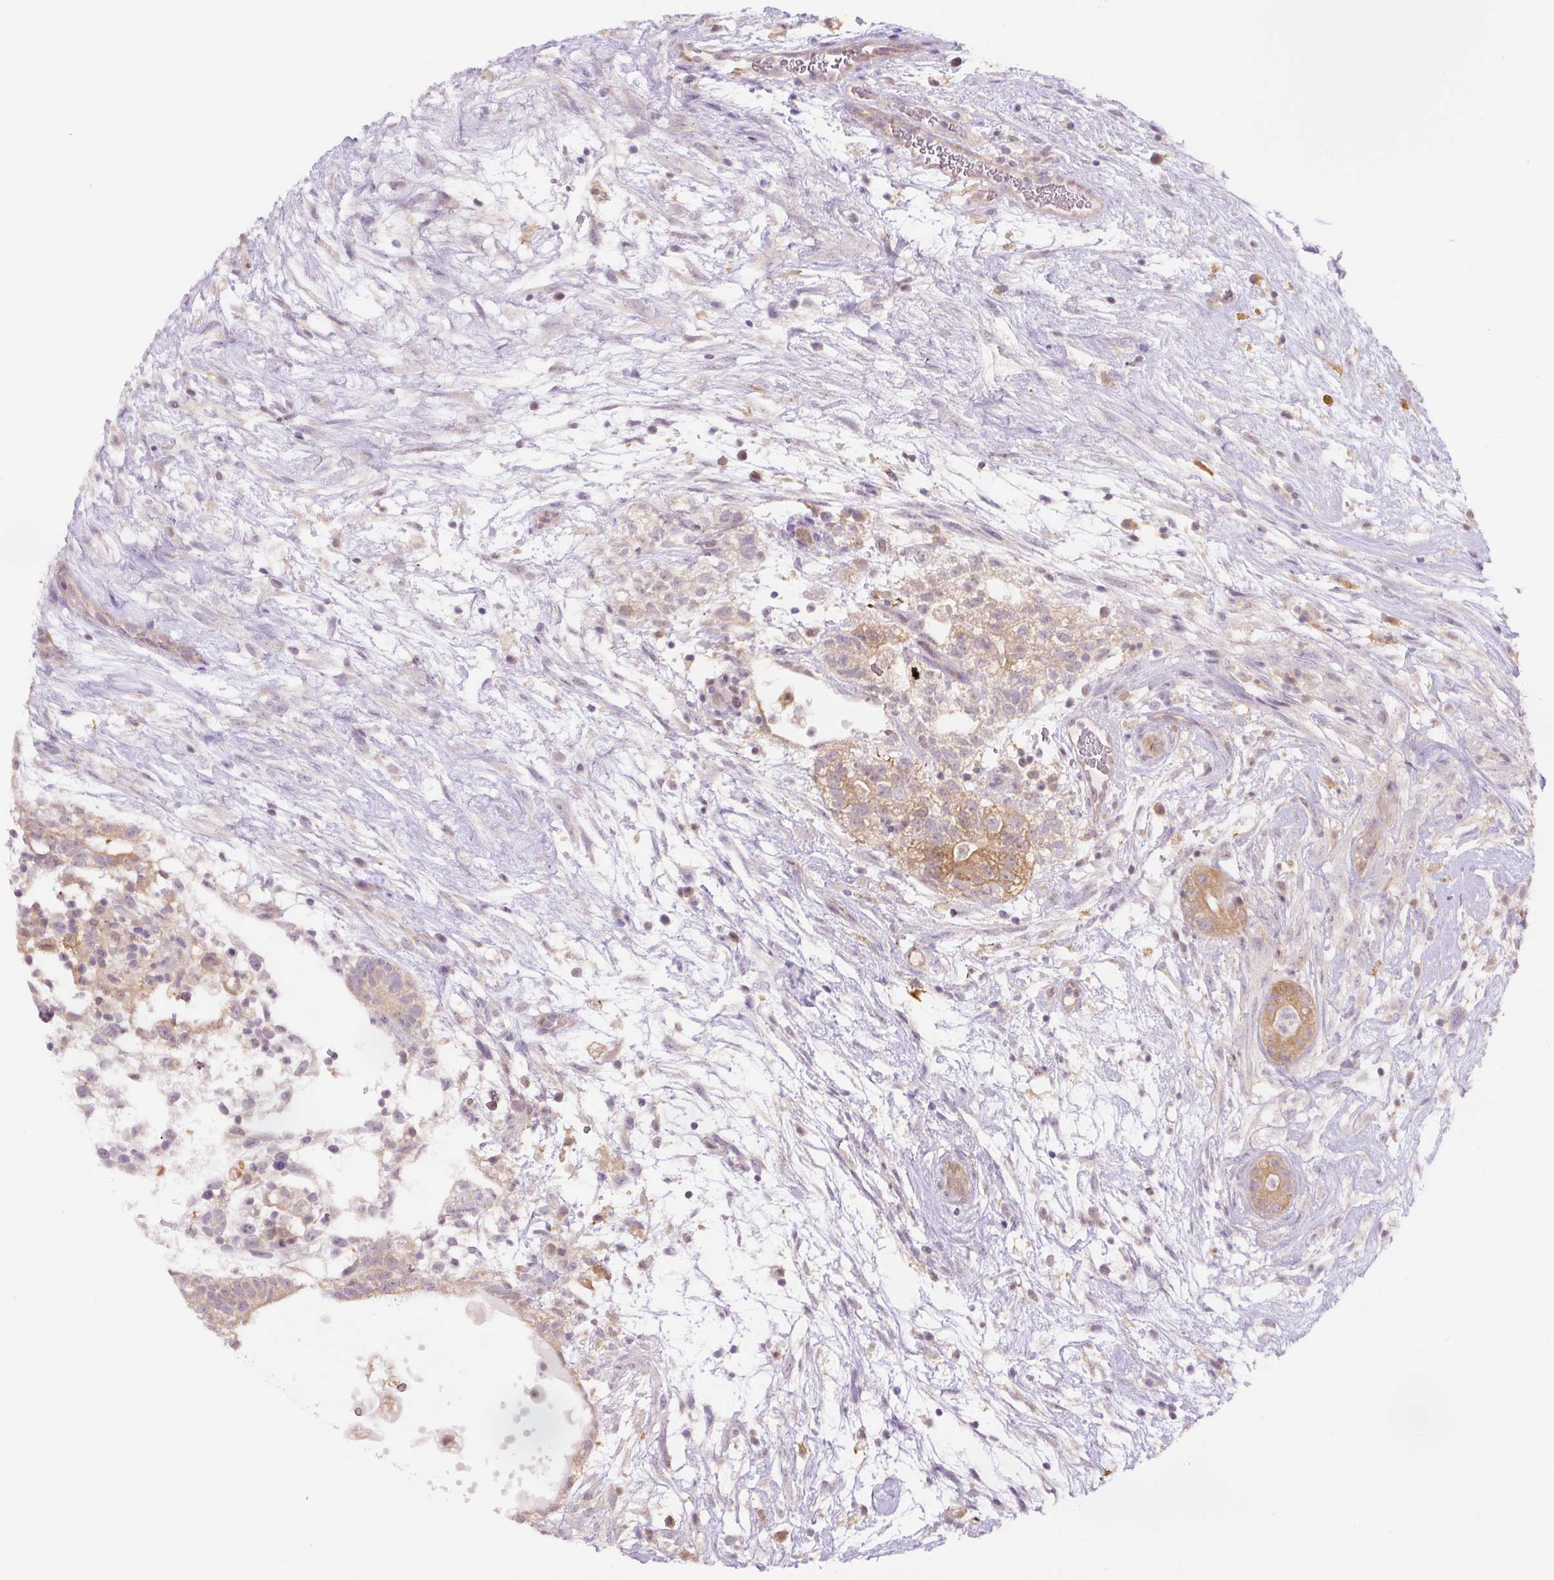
{"staining": {"intensity": "moderate", "quantity": "25%-75%", "location": "cytoplasmic/membranous"}, "tissue": "testis cancer", "cell_type": "Tumor cells", "image_type": "cancer", "snomed": [{"axis": "morphology", "description": "Carcinoma, Embryonal, NOS"}, {"axis": "topography", "description": "Testis"}], "caption": "Embryonal carcinoma (testis) stained with IHC shows moderate cytoplasmic/membranous staining in approximately 25%-75% of tumor cells.", "gene": "SPSB2", "patient": {"sex": "male", "age": 32}}